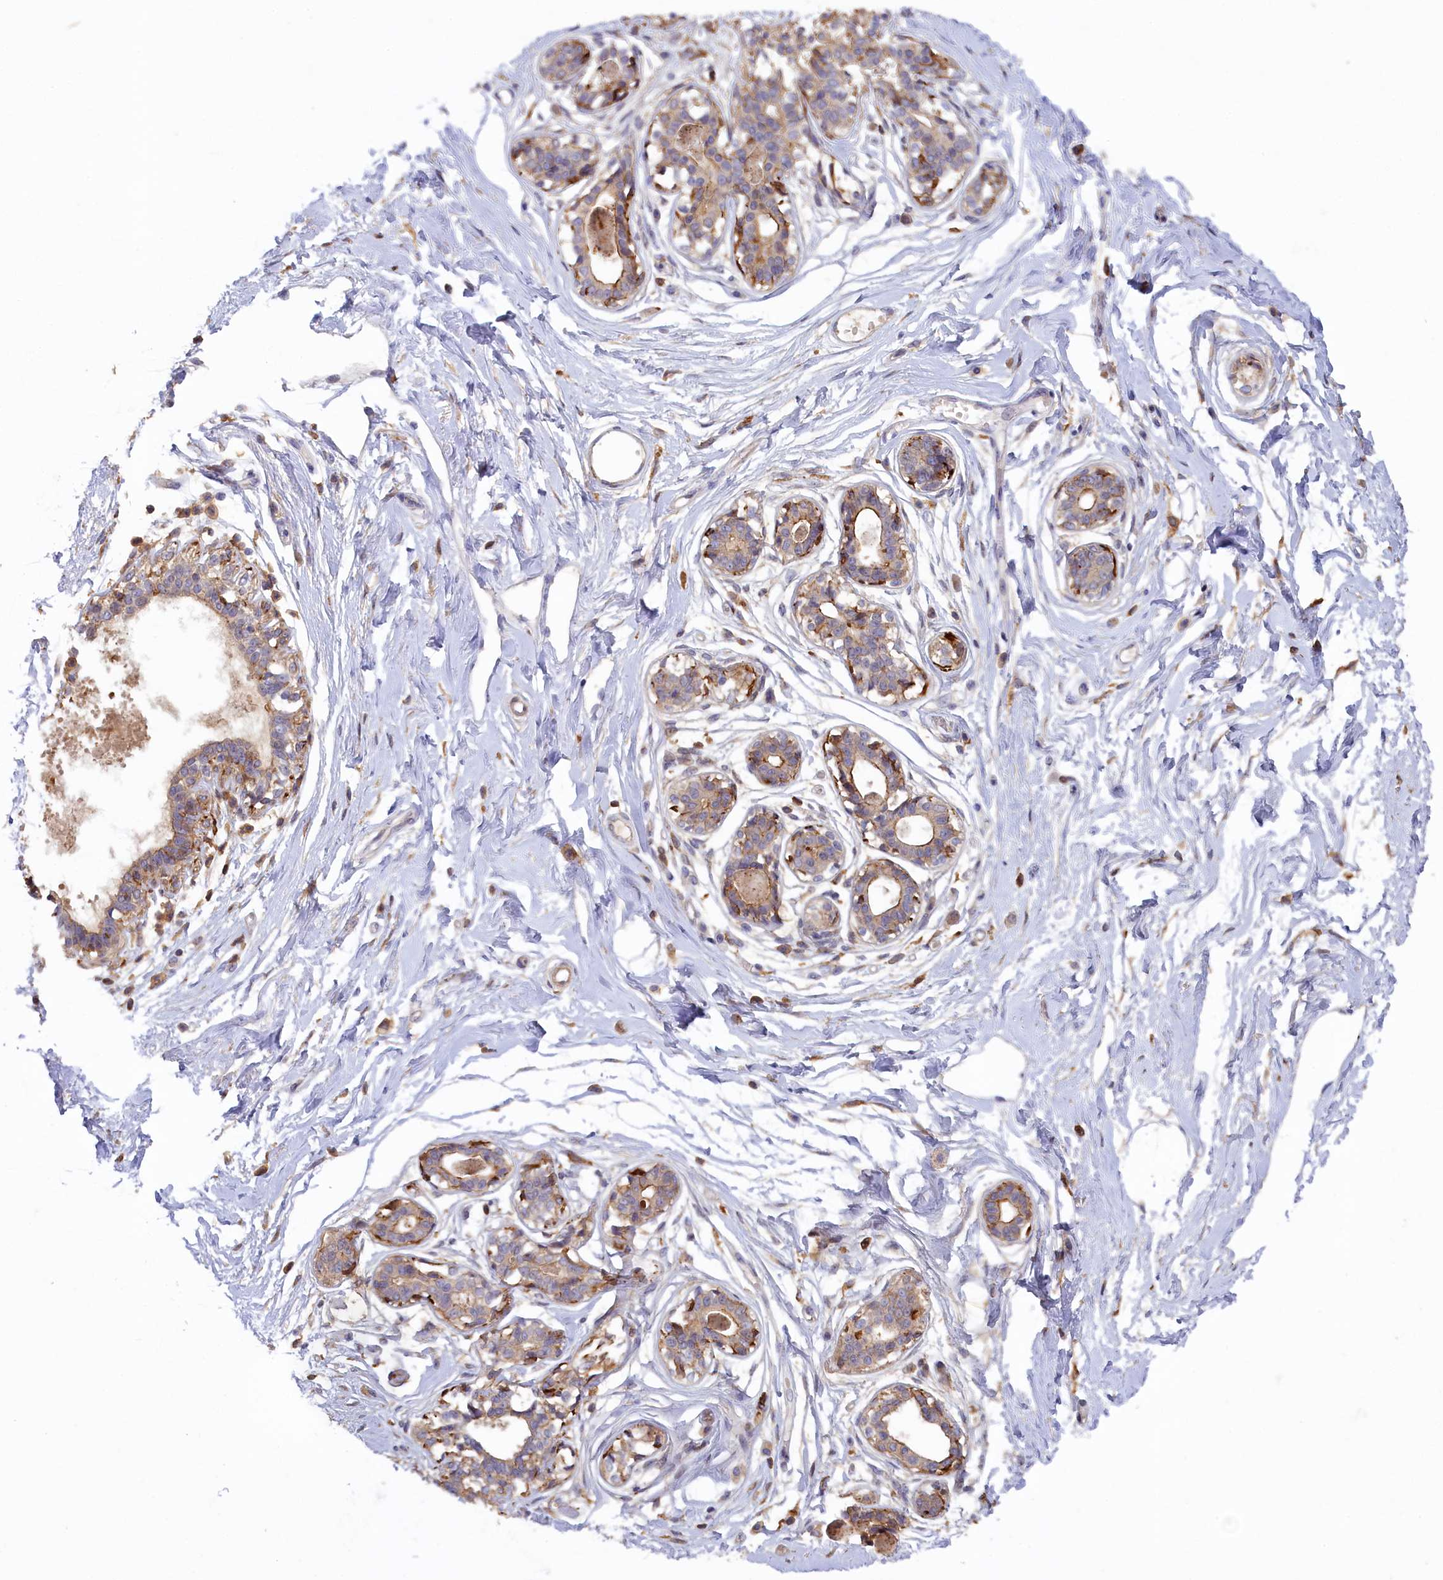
{"staining": {"intensity": "weak", "quantity": "<25%", "location": "cytoplasmic/membranous"}, "tissue": "breast", "cell_type": "Adipocytes", "image_type": "normal", "snomed": [{"axis": "morphology", "description": "Normal tissue, NOS"}, {"axis": "topography", "description": "Breast"}], "caption": "Protein analysis of benign breast reveals no significant staining in adipocytes. (DAB immunohistochemistry, high magnification).", "gene": "FERMT1", "patient": {"sex": "female", "age": 45}}